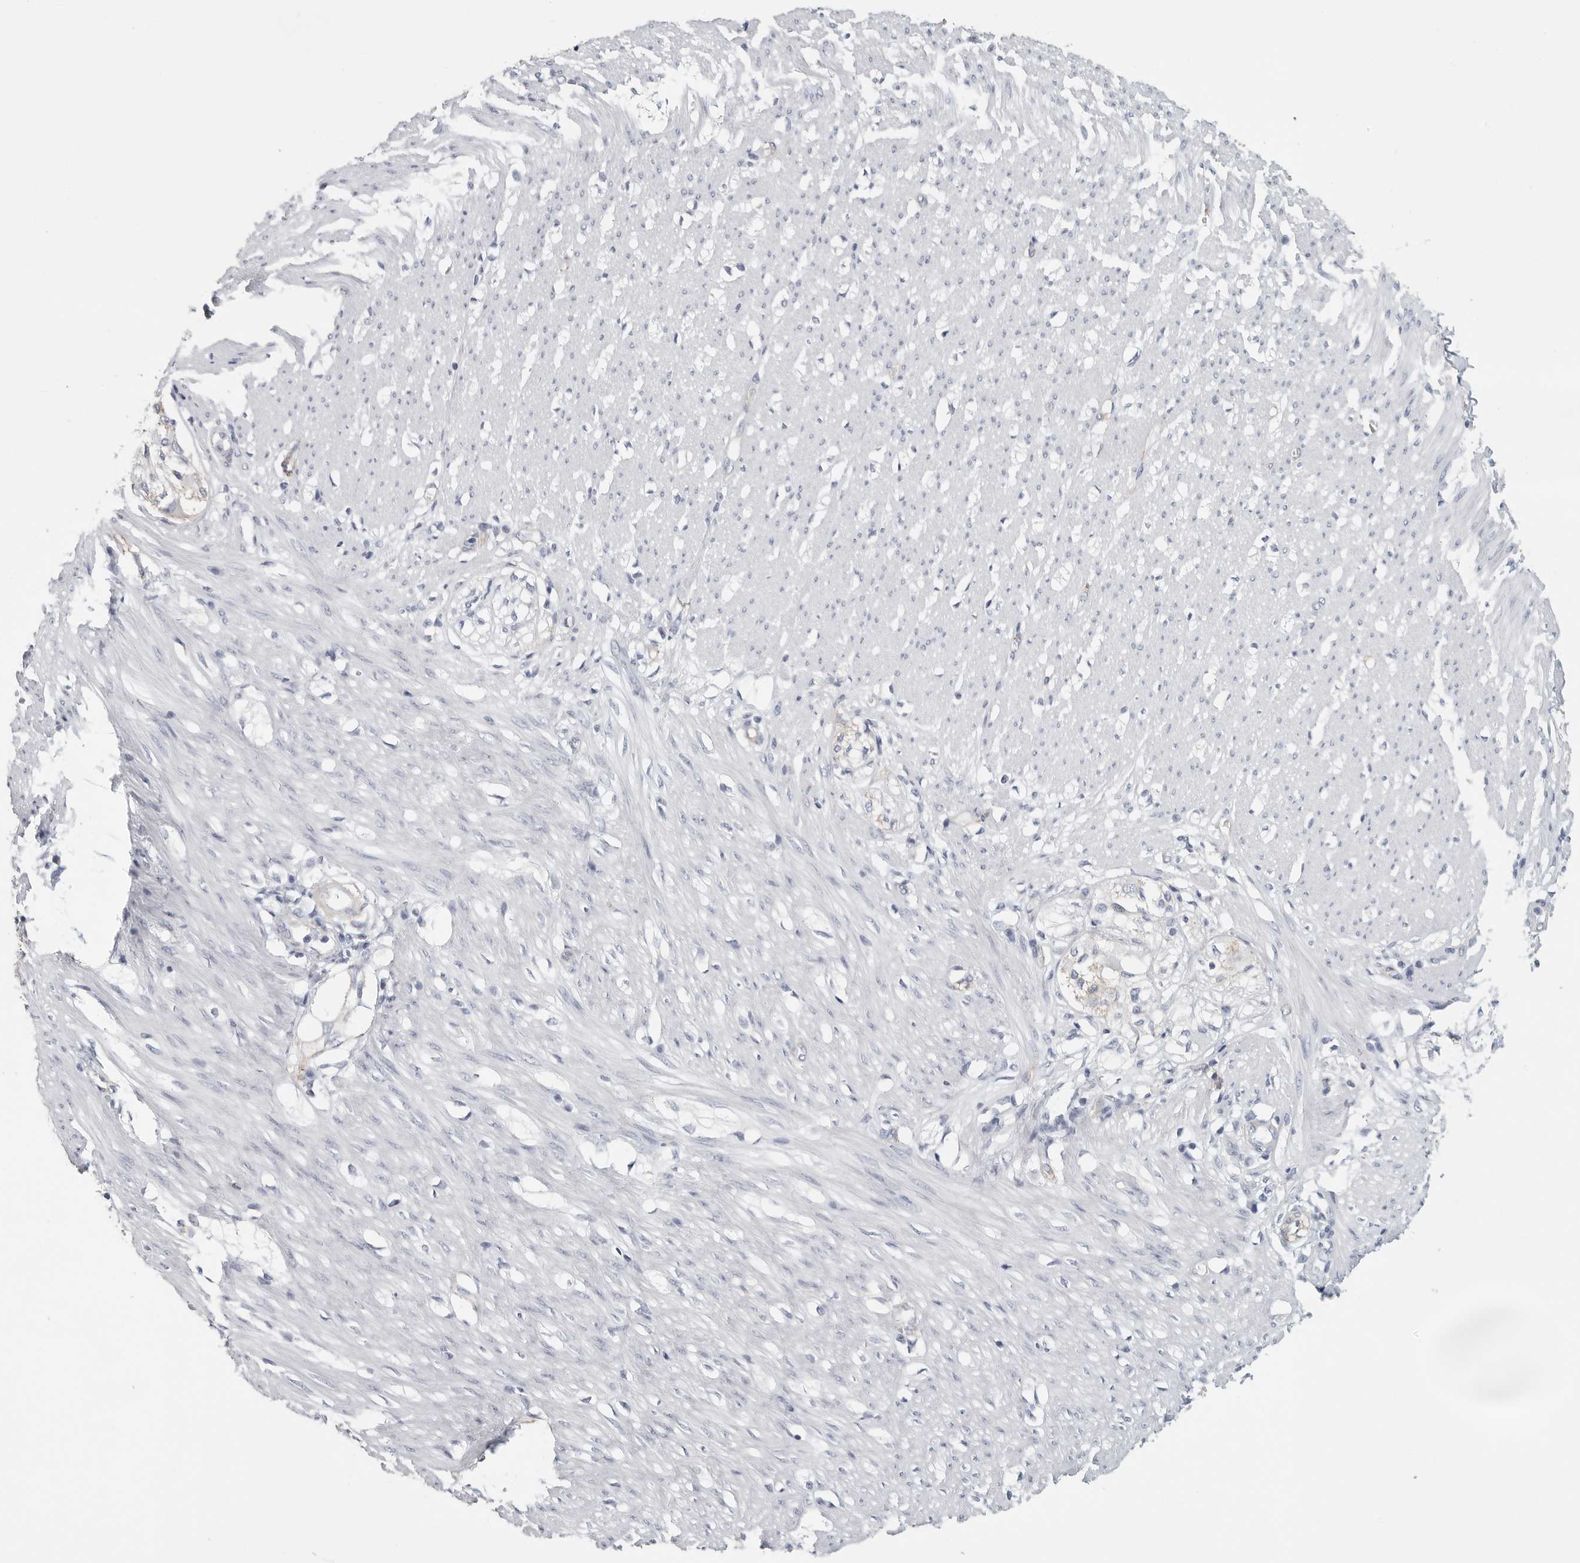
{"staining": {"intensity": "negative", "quantity": "none", "location": "none"}, "tissue": "smooth muscle", "cell_type": "Smooth muscle cells", "image_type": "normal", "snomed": [{"axis": "morphology", "description": "Normal tissue, NOS"}, {"axis": "morphology", "description": "Adenocarcinoma, NOS"}, {"axis": "topography", "description": "Colon"}, {"axis": "topography", "description": "Peripheral nerve tissue"}], "caption": "Smooth muscle cells show no significant staining in normal smooth muscle. (DAB (3,3'-diaminobenzidine) IHC, high magnification).", "gene": "TNR", "patient": {"sex": "male", "age": 14}}